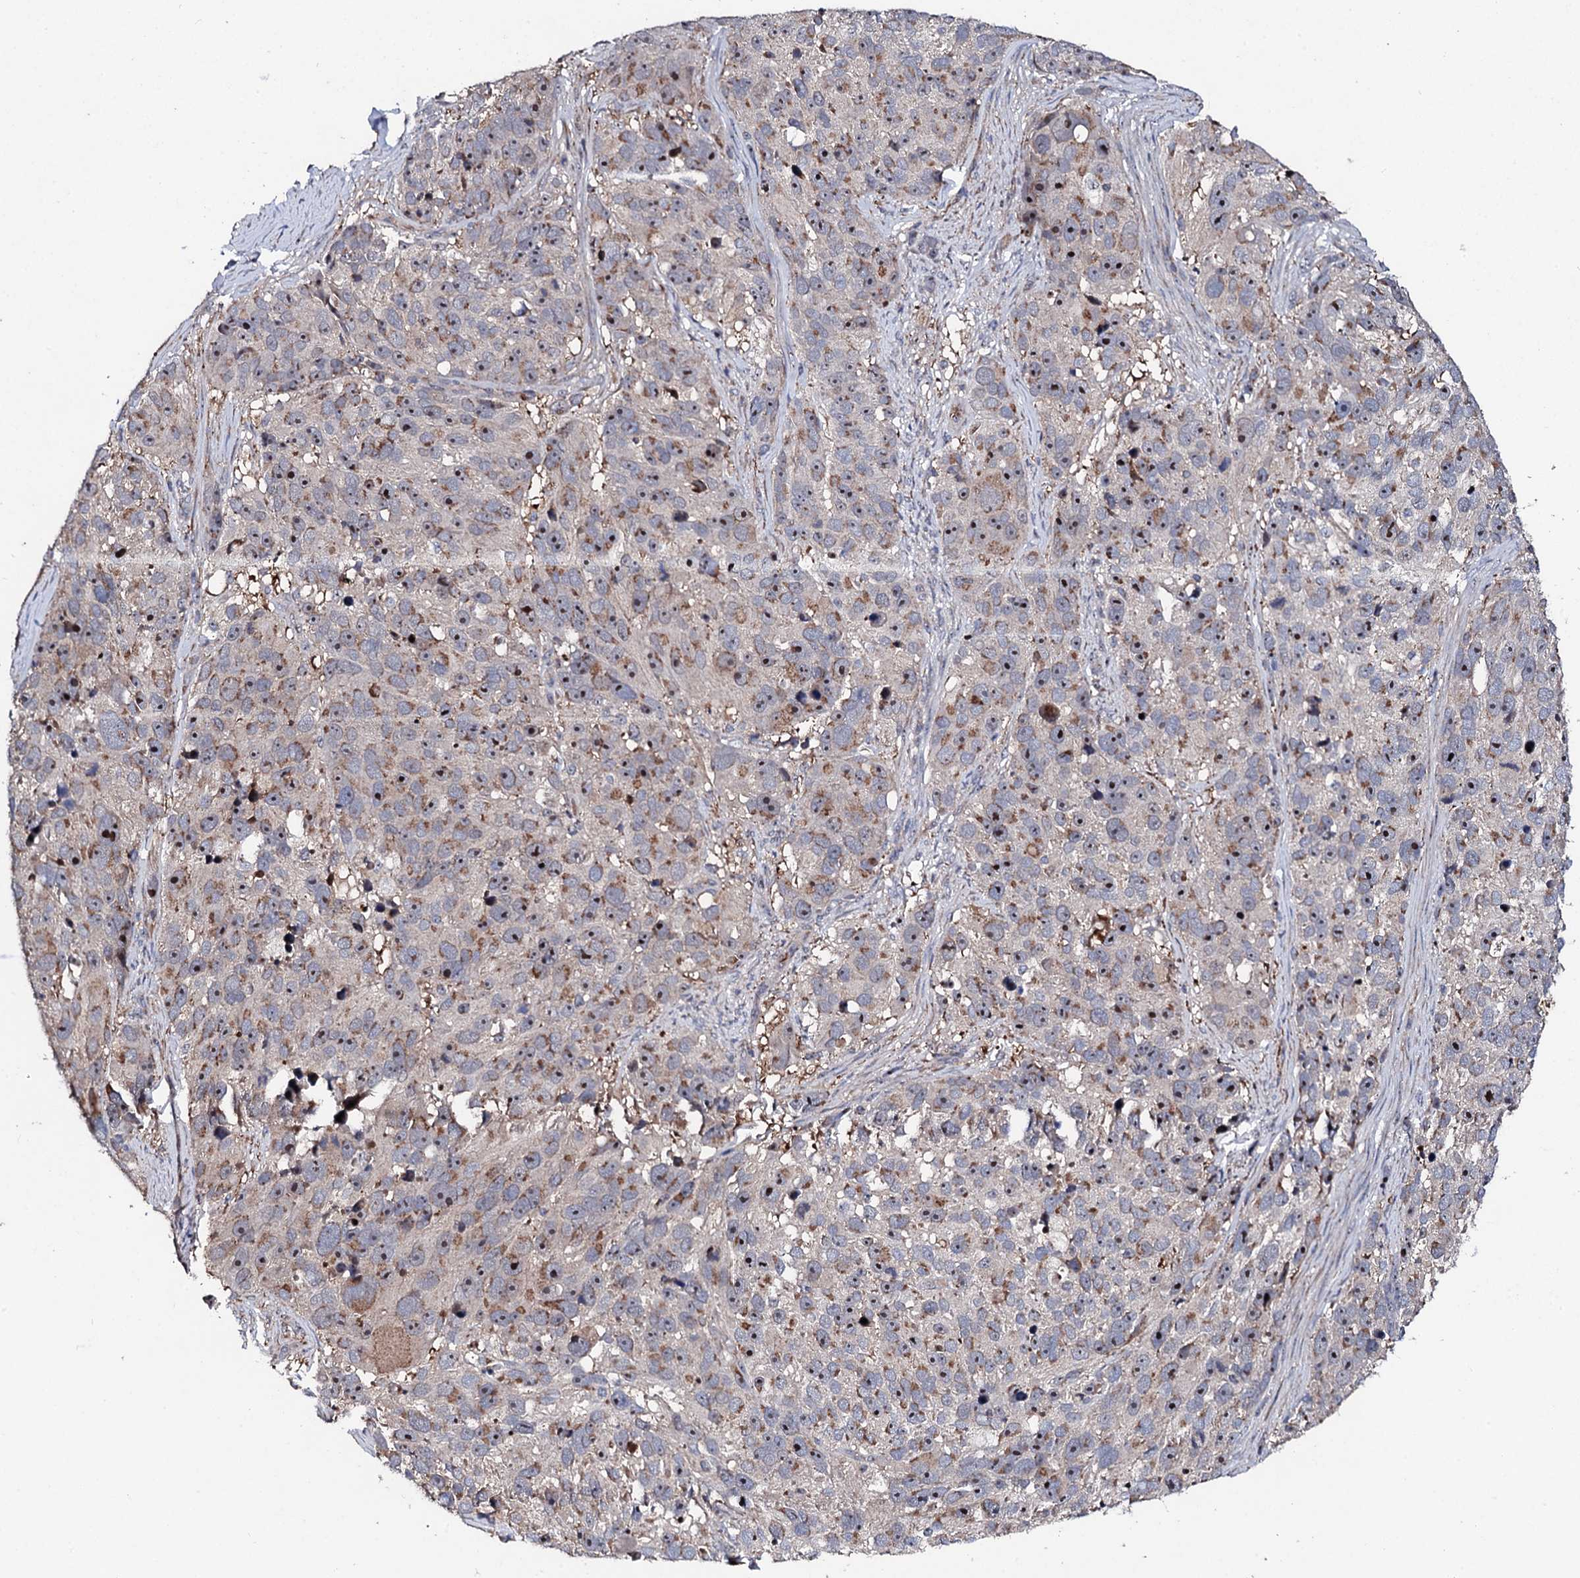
{"staining": {"intensity": "moderate", "quantity": ">75%", "location": "cytoplasmic/membranous,nuclear"}, "tissue": "melanoma", "cell_type": "Tumor cells", "image_type": "cancer", "snomed": [{"axis": "morphology", "description": "Malignant melanoma, NOS"}, {"axis": "topography", "description": "Skin"}], "caption": "A micrograph of melanoma stained for a protein reveals moderate cytoplasmic/membranous and nuclear brown staining in tumor cells.", "gene": "GTPBP4", "patient": {"sex": "male", "age": 84}}